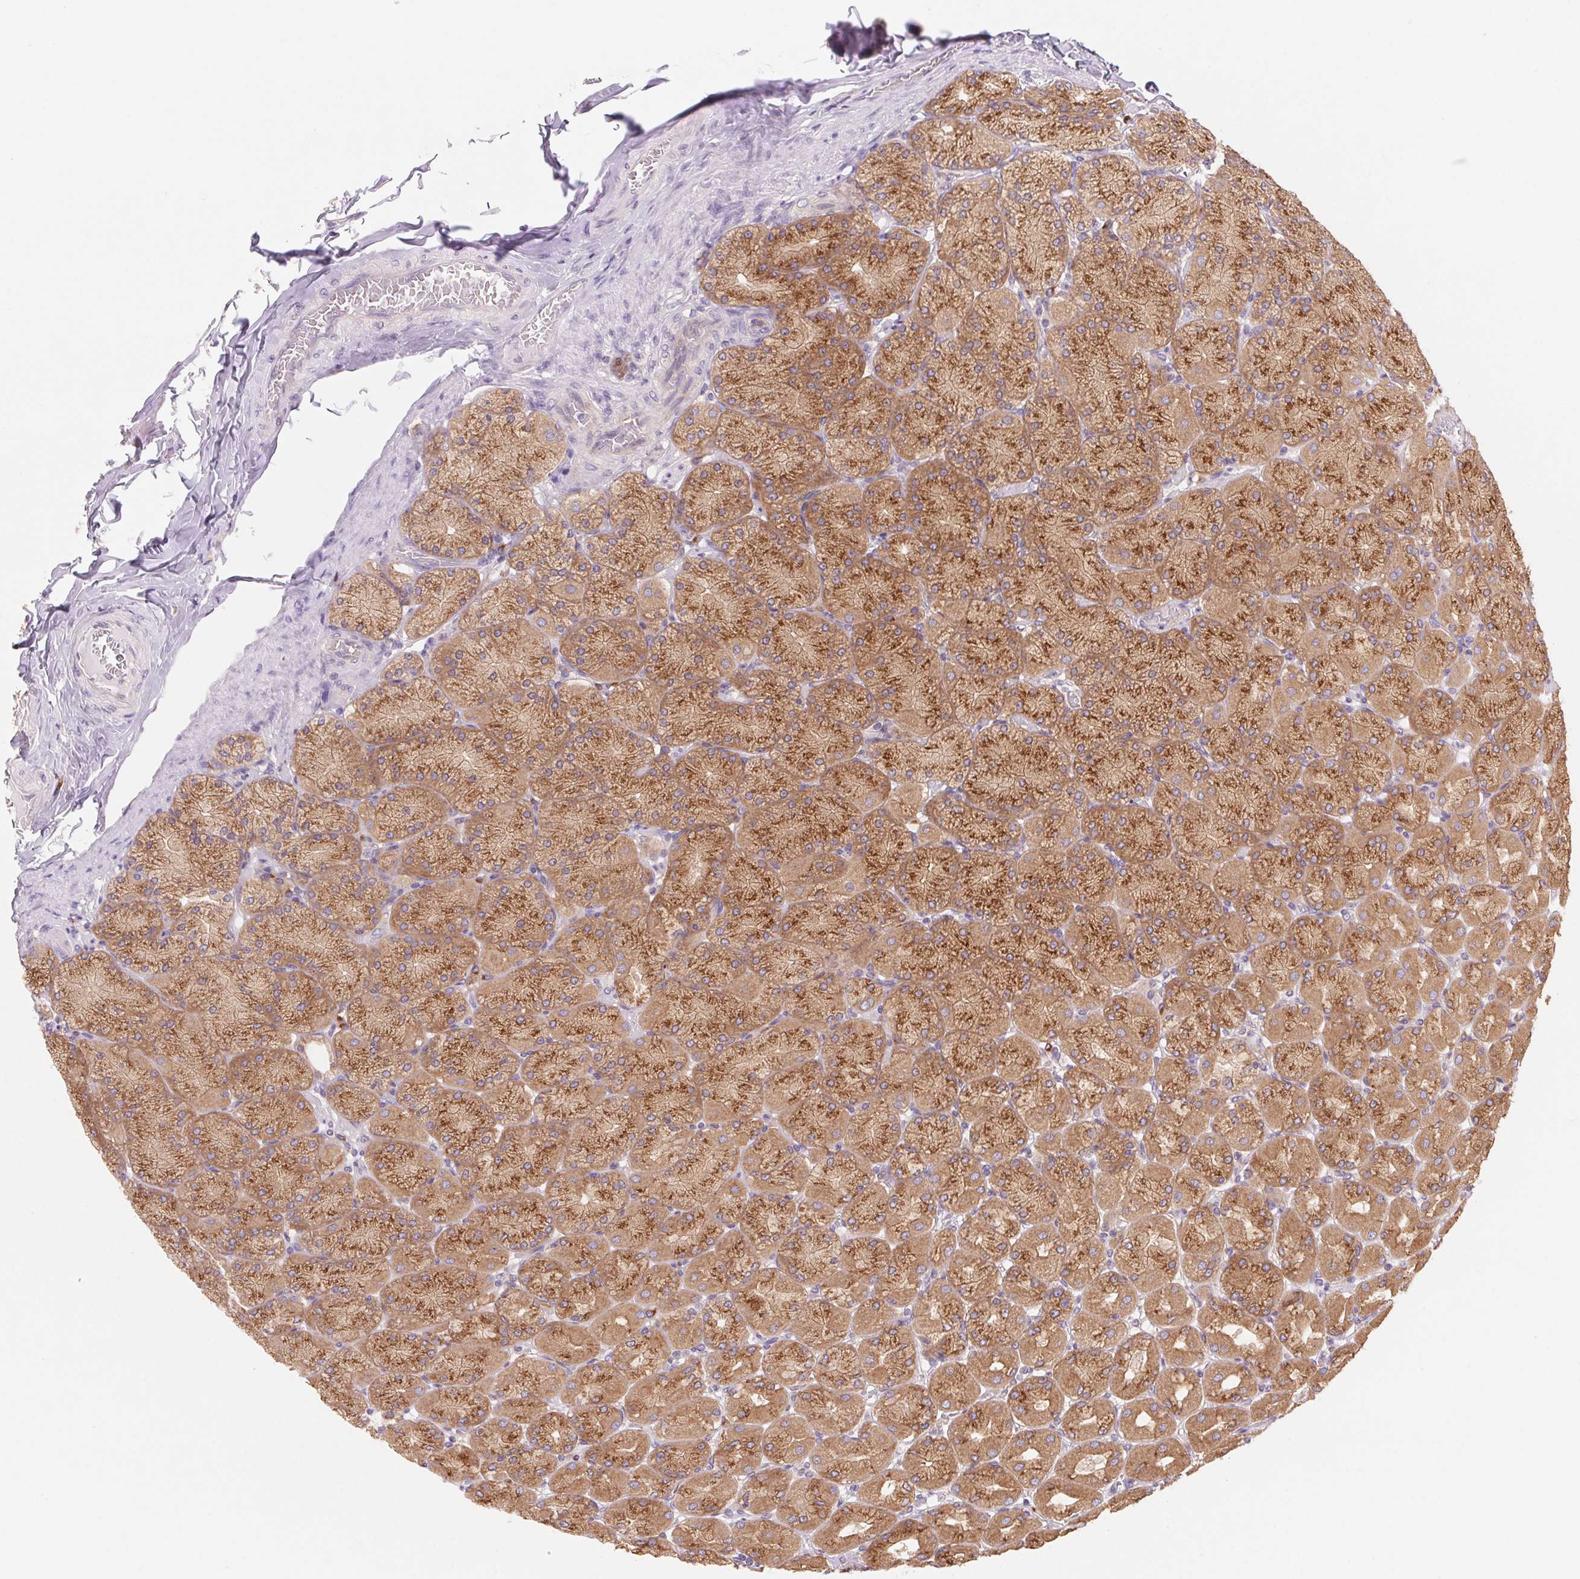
{"staining": {"intensity": "moderate", "quantity": ">75%", "location": "cytoplasmic/membranous"}, "tissue": "stomach", "cell_type": "Glandular cells", "image_type": "normal", "snomed": [{"axis": "morphology", "description": "Normal tissue, NOS"}, {"axis": "topography", "description": "Stomach, upper"}], "caption": "Immunohistochemical staining of unremarkable stomach demonstrates >75% levels of moderate cytoplasmic/membranous protein staining in approximately >75% of glandular cells.", "gene": "RAB1A", "patient": {"sex": "female", "age": 56}}